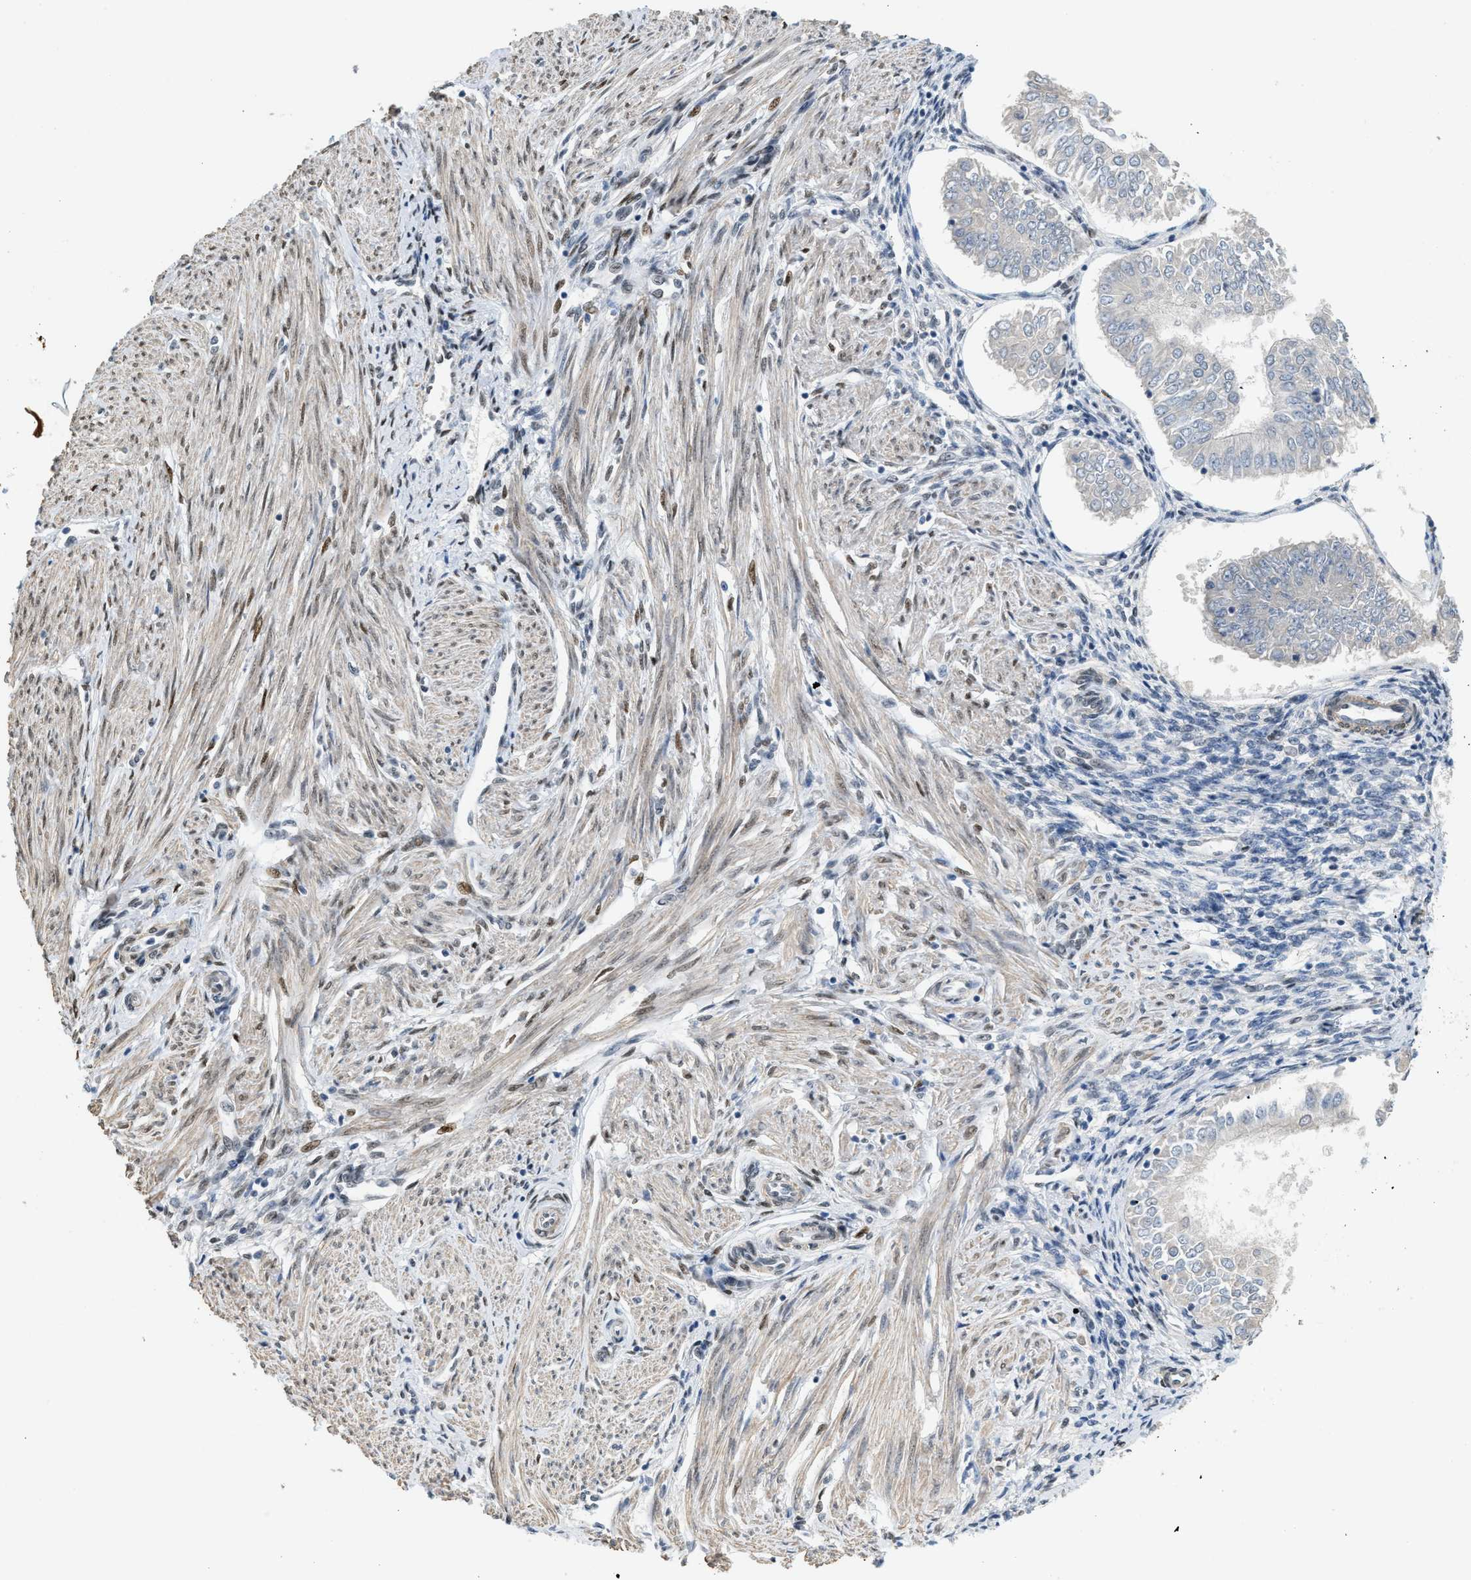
{"staining": {"intensity": "negative", "quantity": "none", "location": "none"}, "tissue": "endometrial cancer", "cell_type": "Tumor cells", "image_type": "cancer", "snomed": [{"axis": "morphology", "description": "Adenocarcinoma, NOS"}, {"axis": "topography", "description": "Endometrium"}], "caption": "Endometrial cancer (adenocarcinoma) was stained to show a protein in brown. There is no significant staining in tumor cells.", "gene": "ZBTB20", "patient": {"sex": "female", "age": 53}}